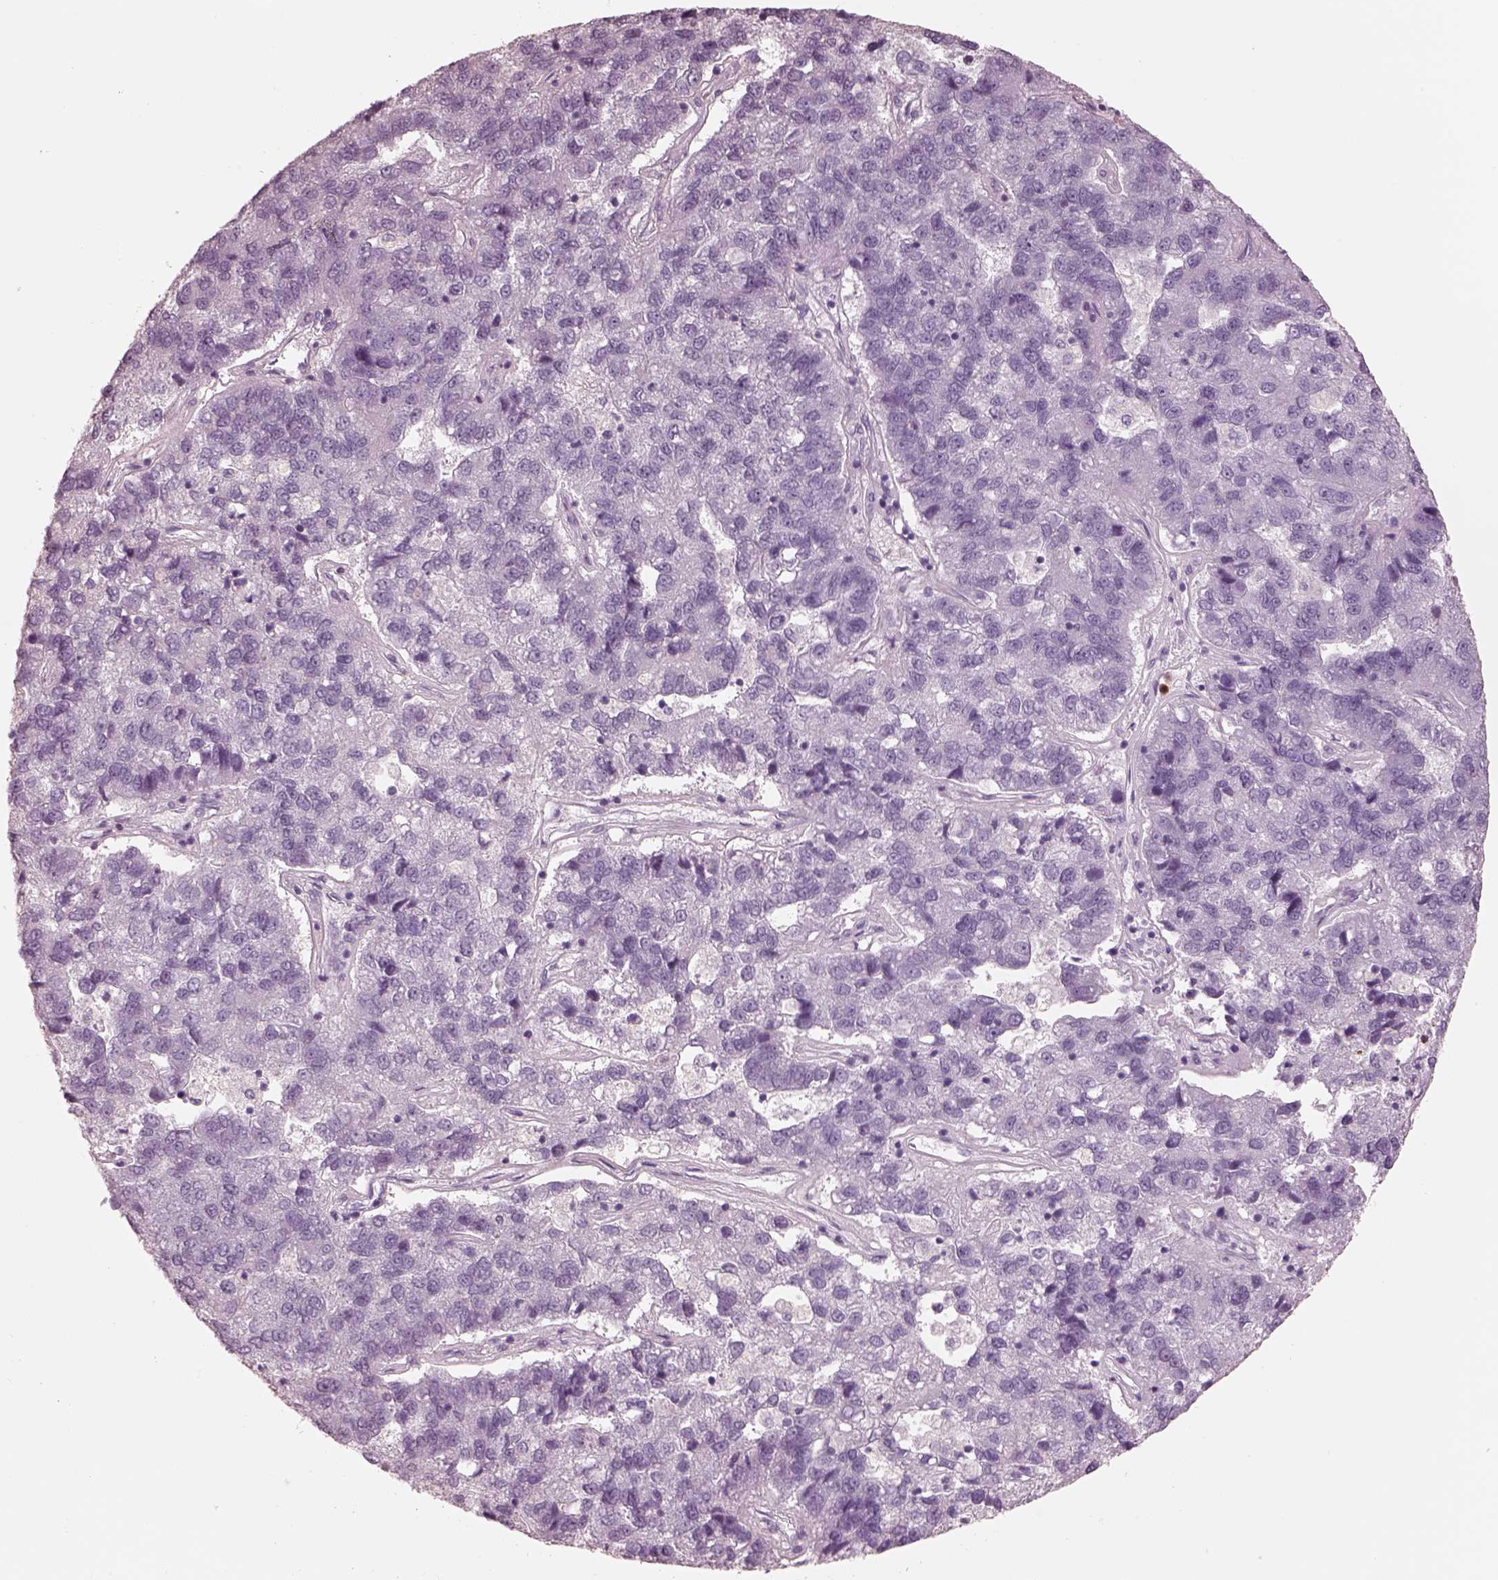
{"staining": {"intensity": "negative", "quantity": "none", "location": "none"}, "tissue": "pancreatic cancer", "cell_type": "Tumor cells", "image_type": "cancer", "snomed": [{"axis": "morphology", "description": "Adenocarcinoma, NOS"}, {"axis": "topography", "description": "Pancreas"}], "caption": "Protein analysis of pancreatic cancer (adenocarcinoma) reveals no significant positivity in tumor cells. (Immunohistochemistry (ihc), brightfield microscopy, high magnification).", "gene": "ELANE", "patient": {"sex": "female", "age": 61}}